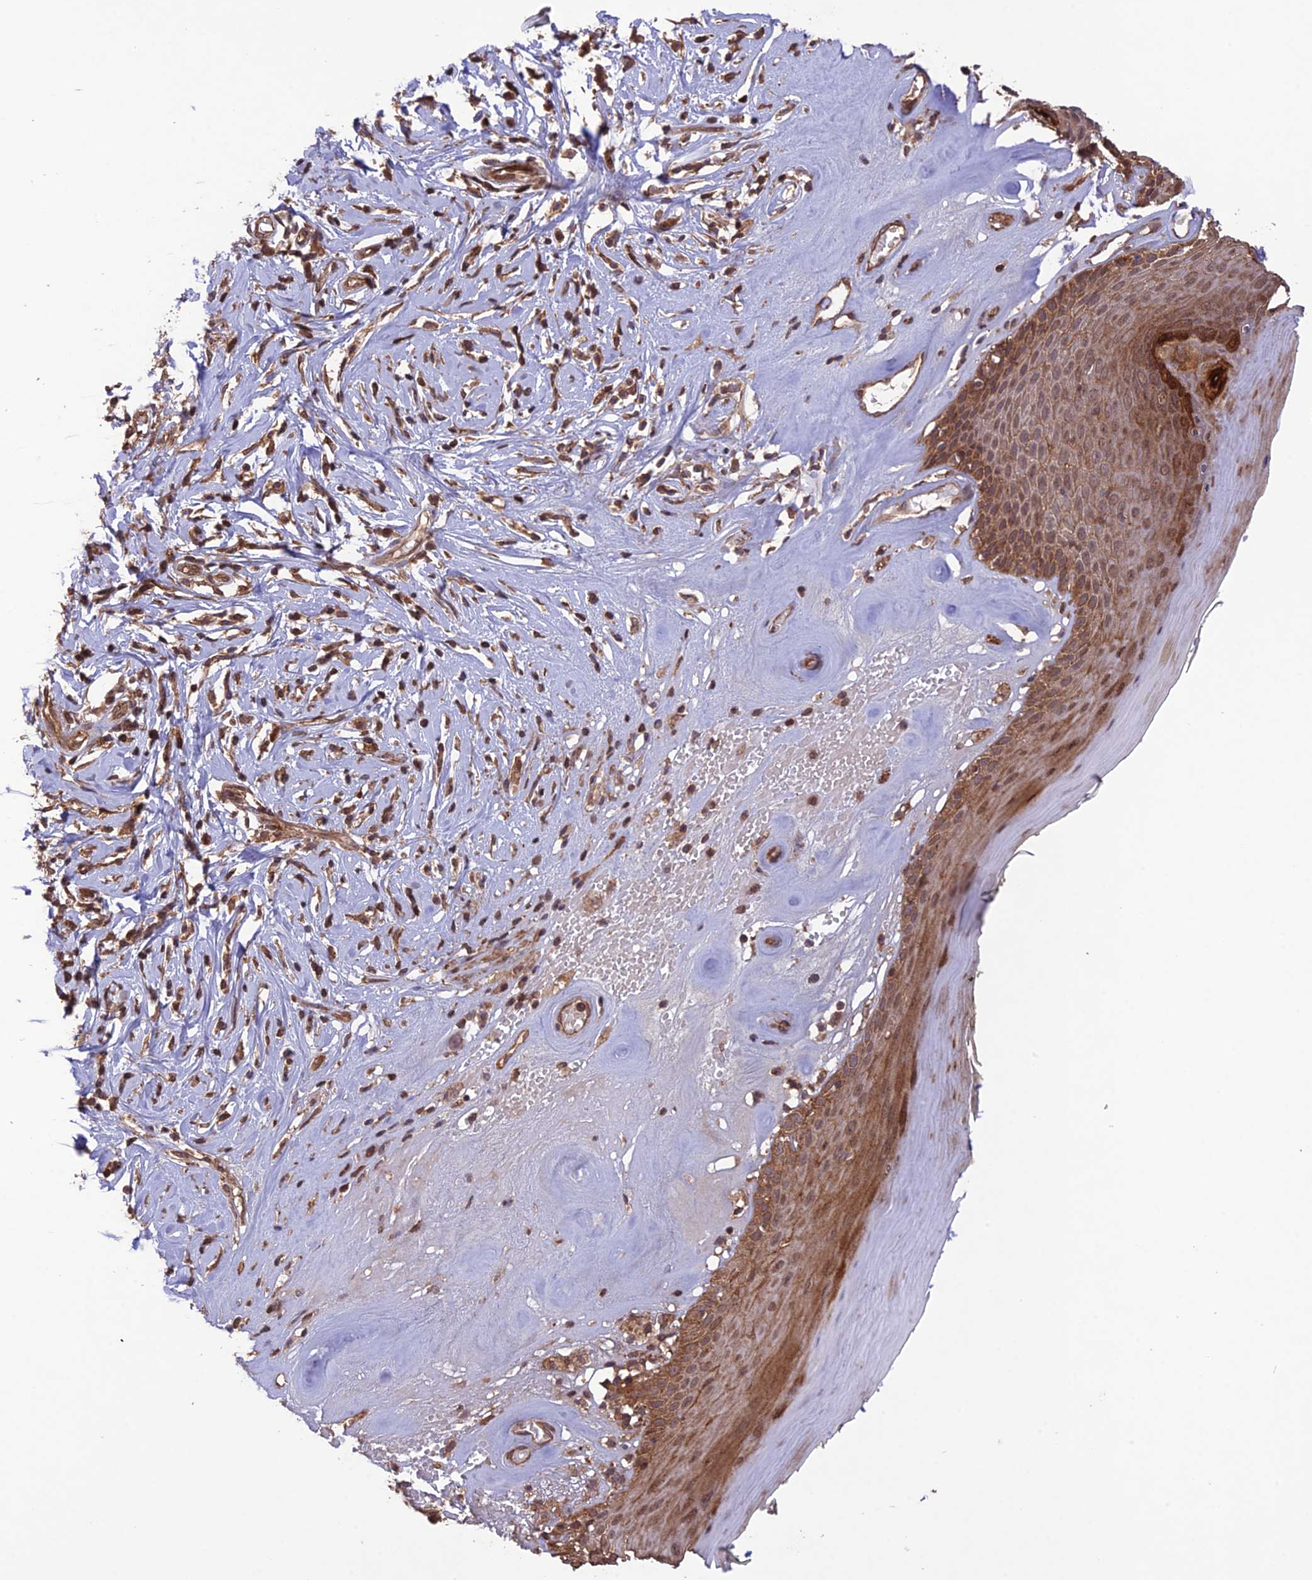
{"staining": {"intensity": "moderate", "quantity": ">75%", "location": "cytoplasmic/membranous,nuclear"}, "tissue": "skin", "cell_type": "Epidermal cells", "image_type": "normal", "snomed": [{"axis": "morphology", "description": "Normal tissue, NOS"}, {"axis": "morphology", "description": "Inflammation, NOS"}, {"axis": "topography", "description": "Vulva"}], "caption": "This photomicrograph displays normal skin stained with immunohistochemistry to label a protein in brown. The cytoplasmic/membranous,nuclear of epidermal cells show moderate positivity for the protein. Nuclei are counter-stained blue.", "gene": "FCHSD1", "patient": {"sex": "female", "age": 84}}